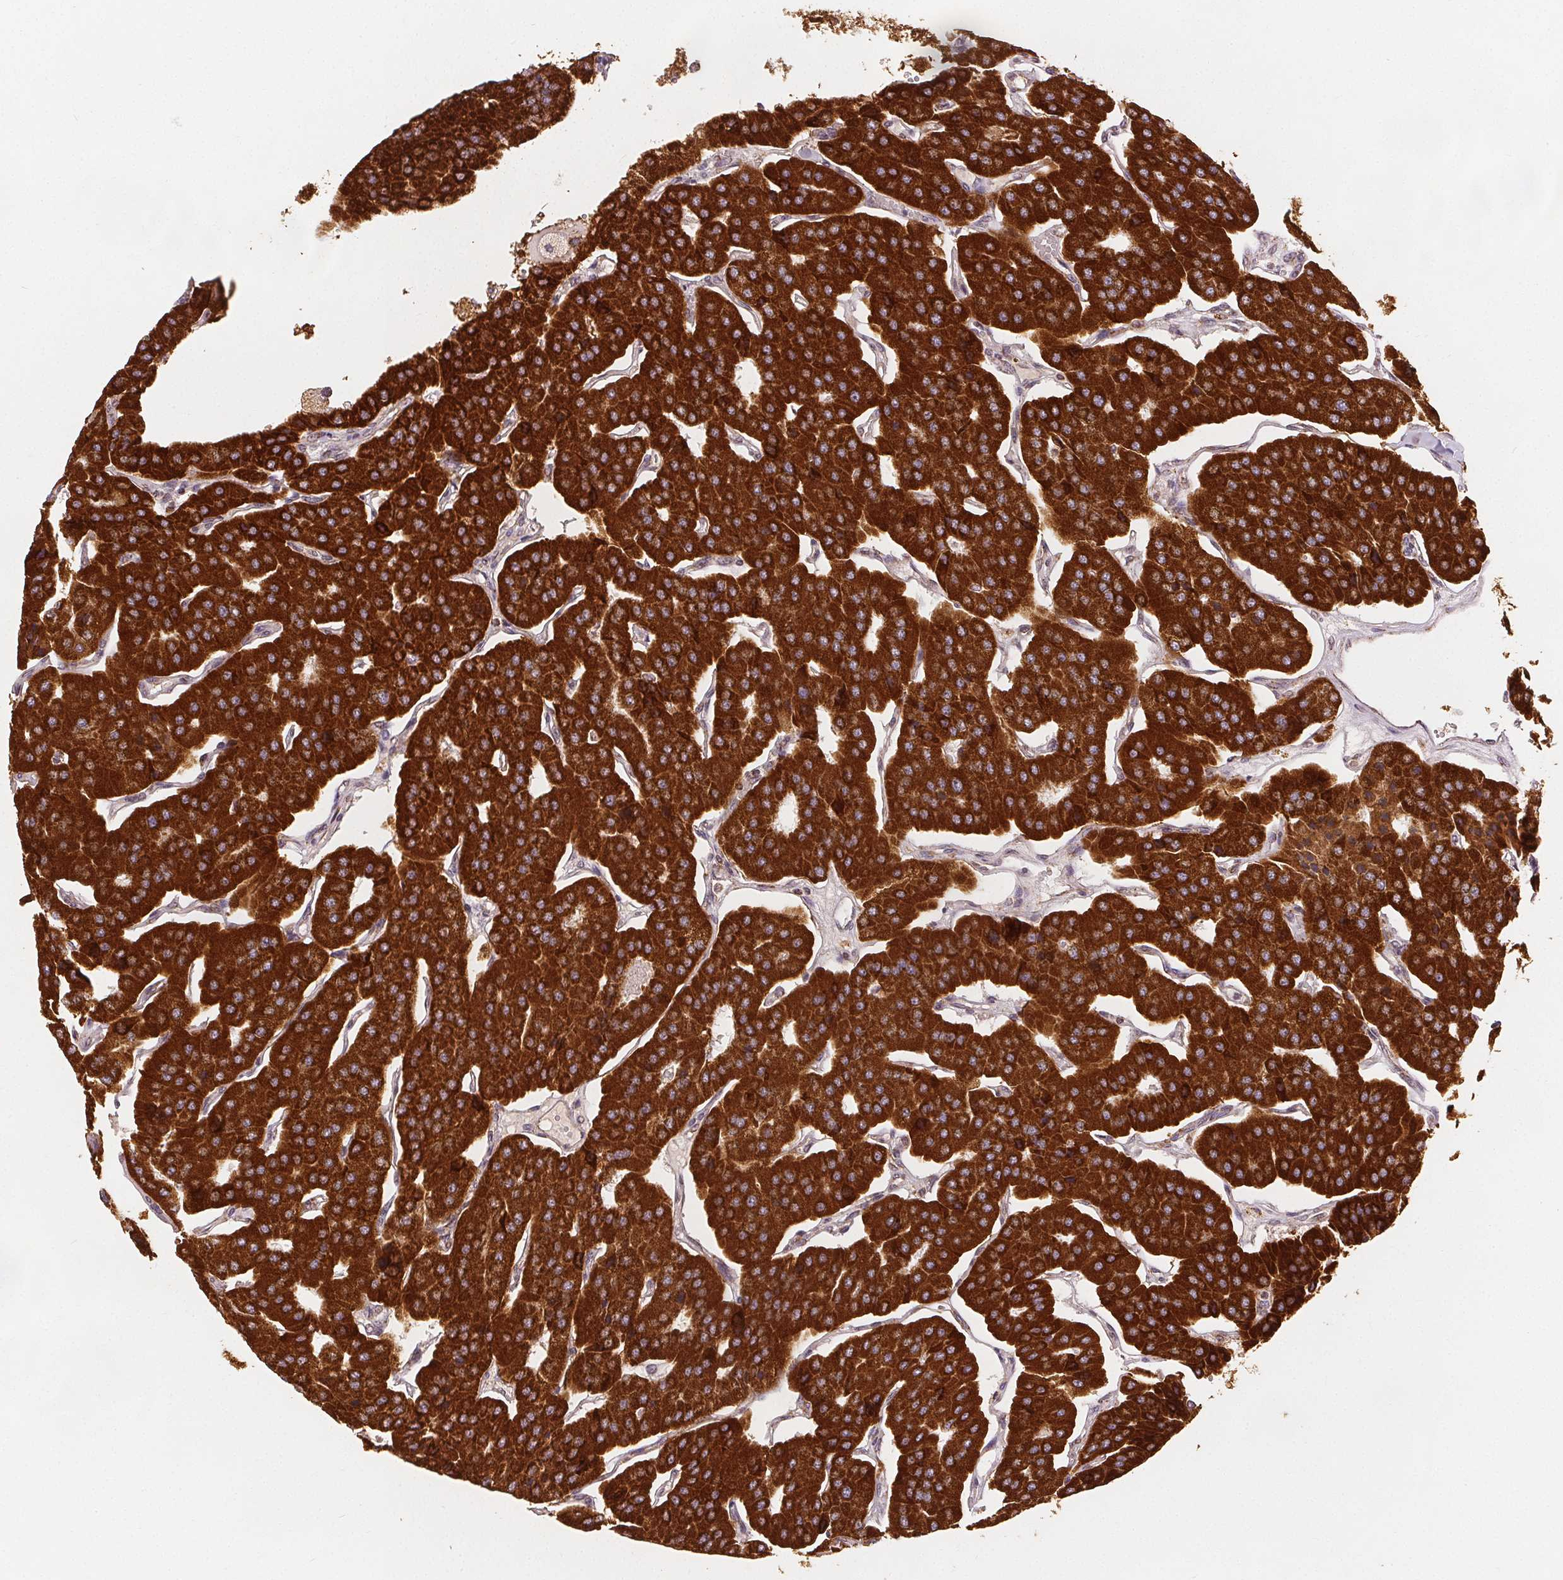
{"staining": {"intensity": "strong", "quantity": ">75%", "location": "cytoplasmic/membranous"}, "tissue": "parathyroid gland", "cell_type": "Glandular cells", "image_type": "normal", "snomed": [{"axis": "morphology", "description": "Normal tissue, NOS"}, {"axis": "morphology", "description": "Adenoma, NOS"}, {"axis": "topography", "description": "Parathyroid gland"}], "caption": "Human parathyroid gland stained with a brown dye shows strong cytoplasmic/membranous positive staining in approximately >75% of glandular cells.", "gene": "SDHB", "patient": {"sex": "female", "age": 86}}